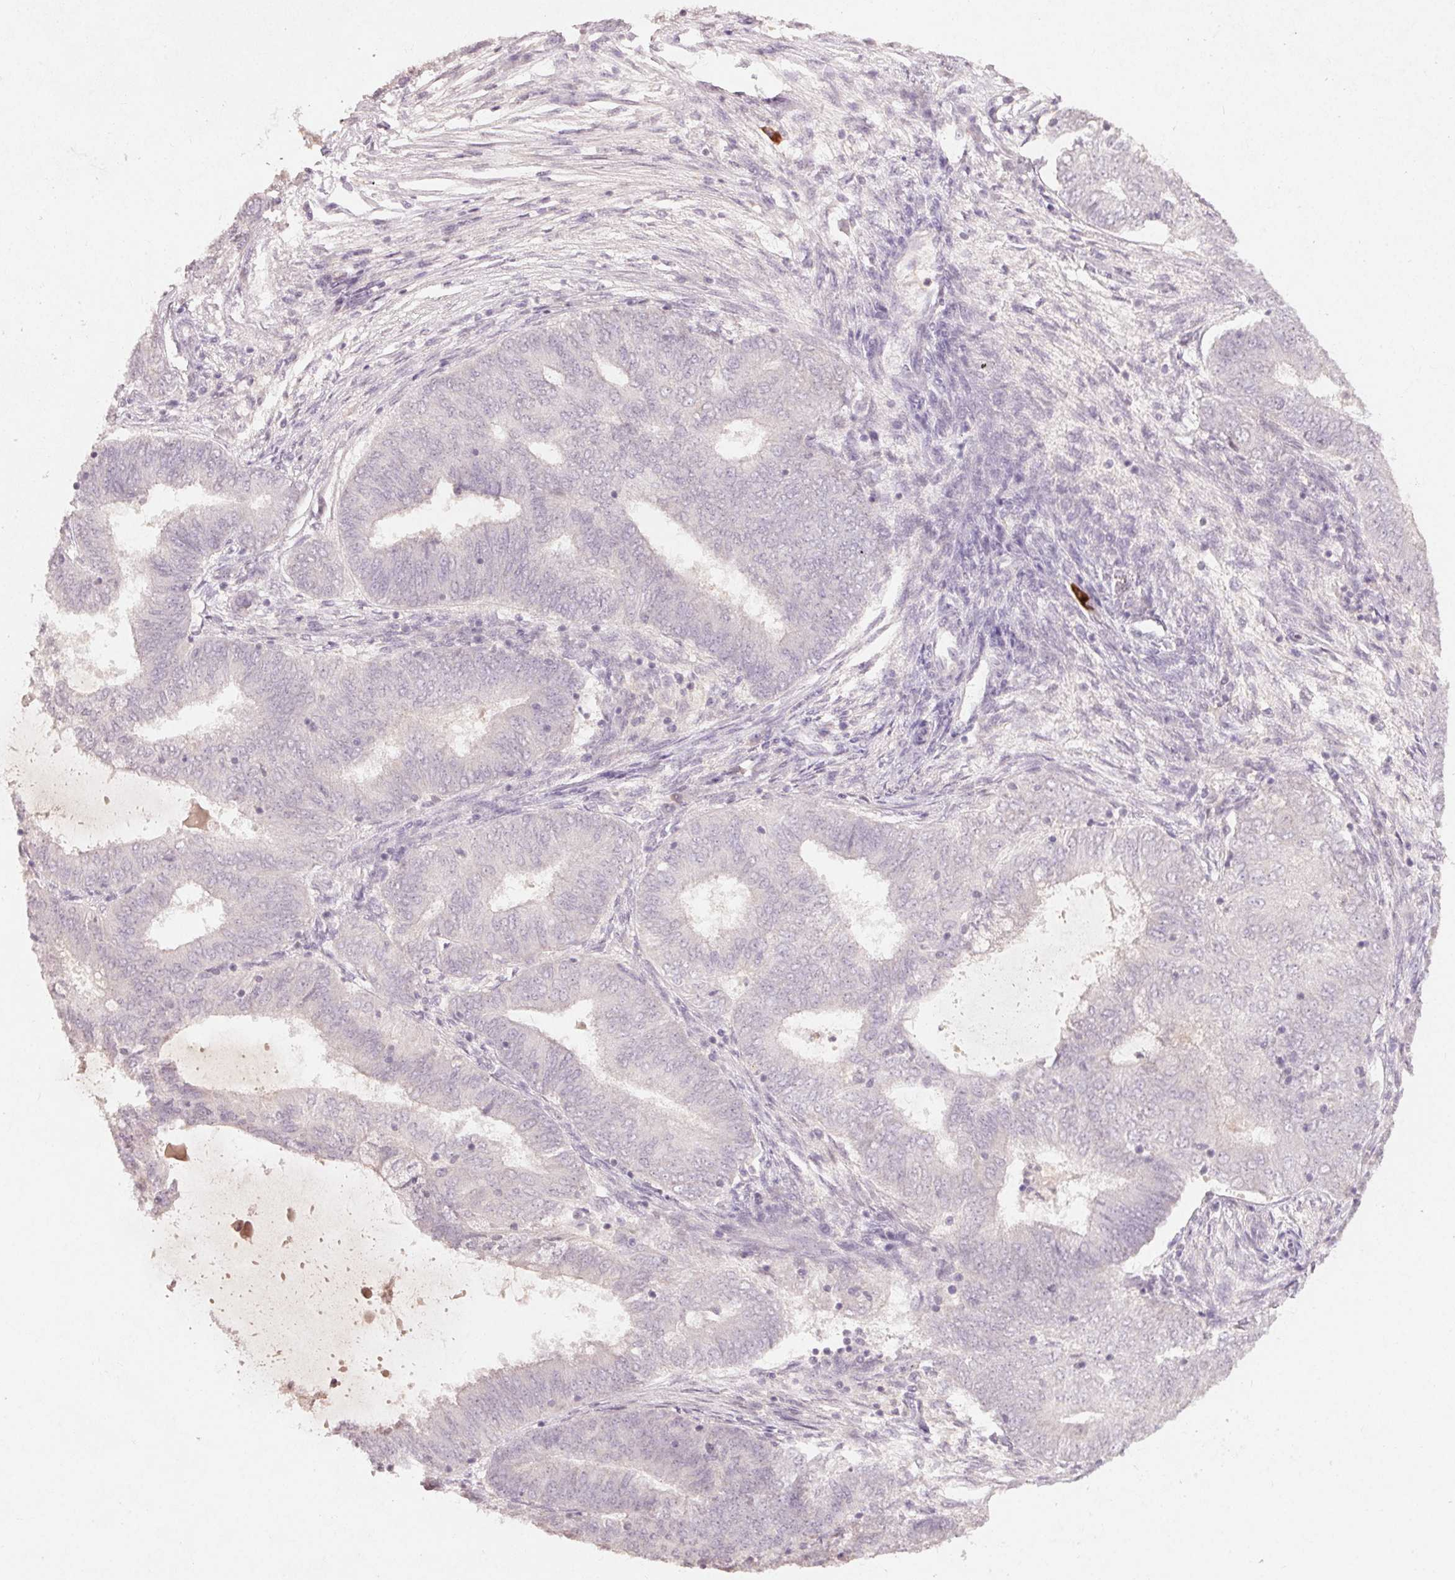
{"staining": {"intensity": "negative", "quantity": "none", "location": "none"}, "tissue": "endometrial cancer", "cell_type": "Tumor cells", "image_type": "cancer", "snomed": [{"axis": "morphology", "description": "Adenocarcinoma, NOS"}, {"axis": "topography", "description": "Endometrium"}], "caption": "Immunohistochemistry (IHC) of endometrial adenocarcinoma displays no positivity in tumor cells. (Stains: DAB (3,3'-diaminobenzidine) immunohistochemistry with hematoxylin counter stain, Microscopy: brightfield microscopy at high magnification).", "gene": "KLRC3", "patient": {"sex": "female", "age": 62}}